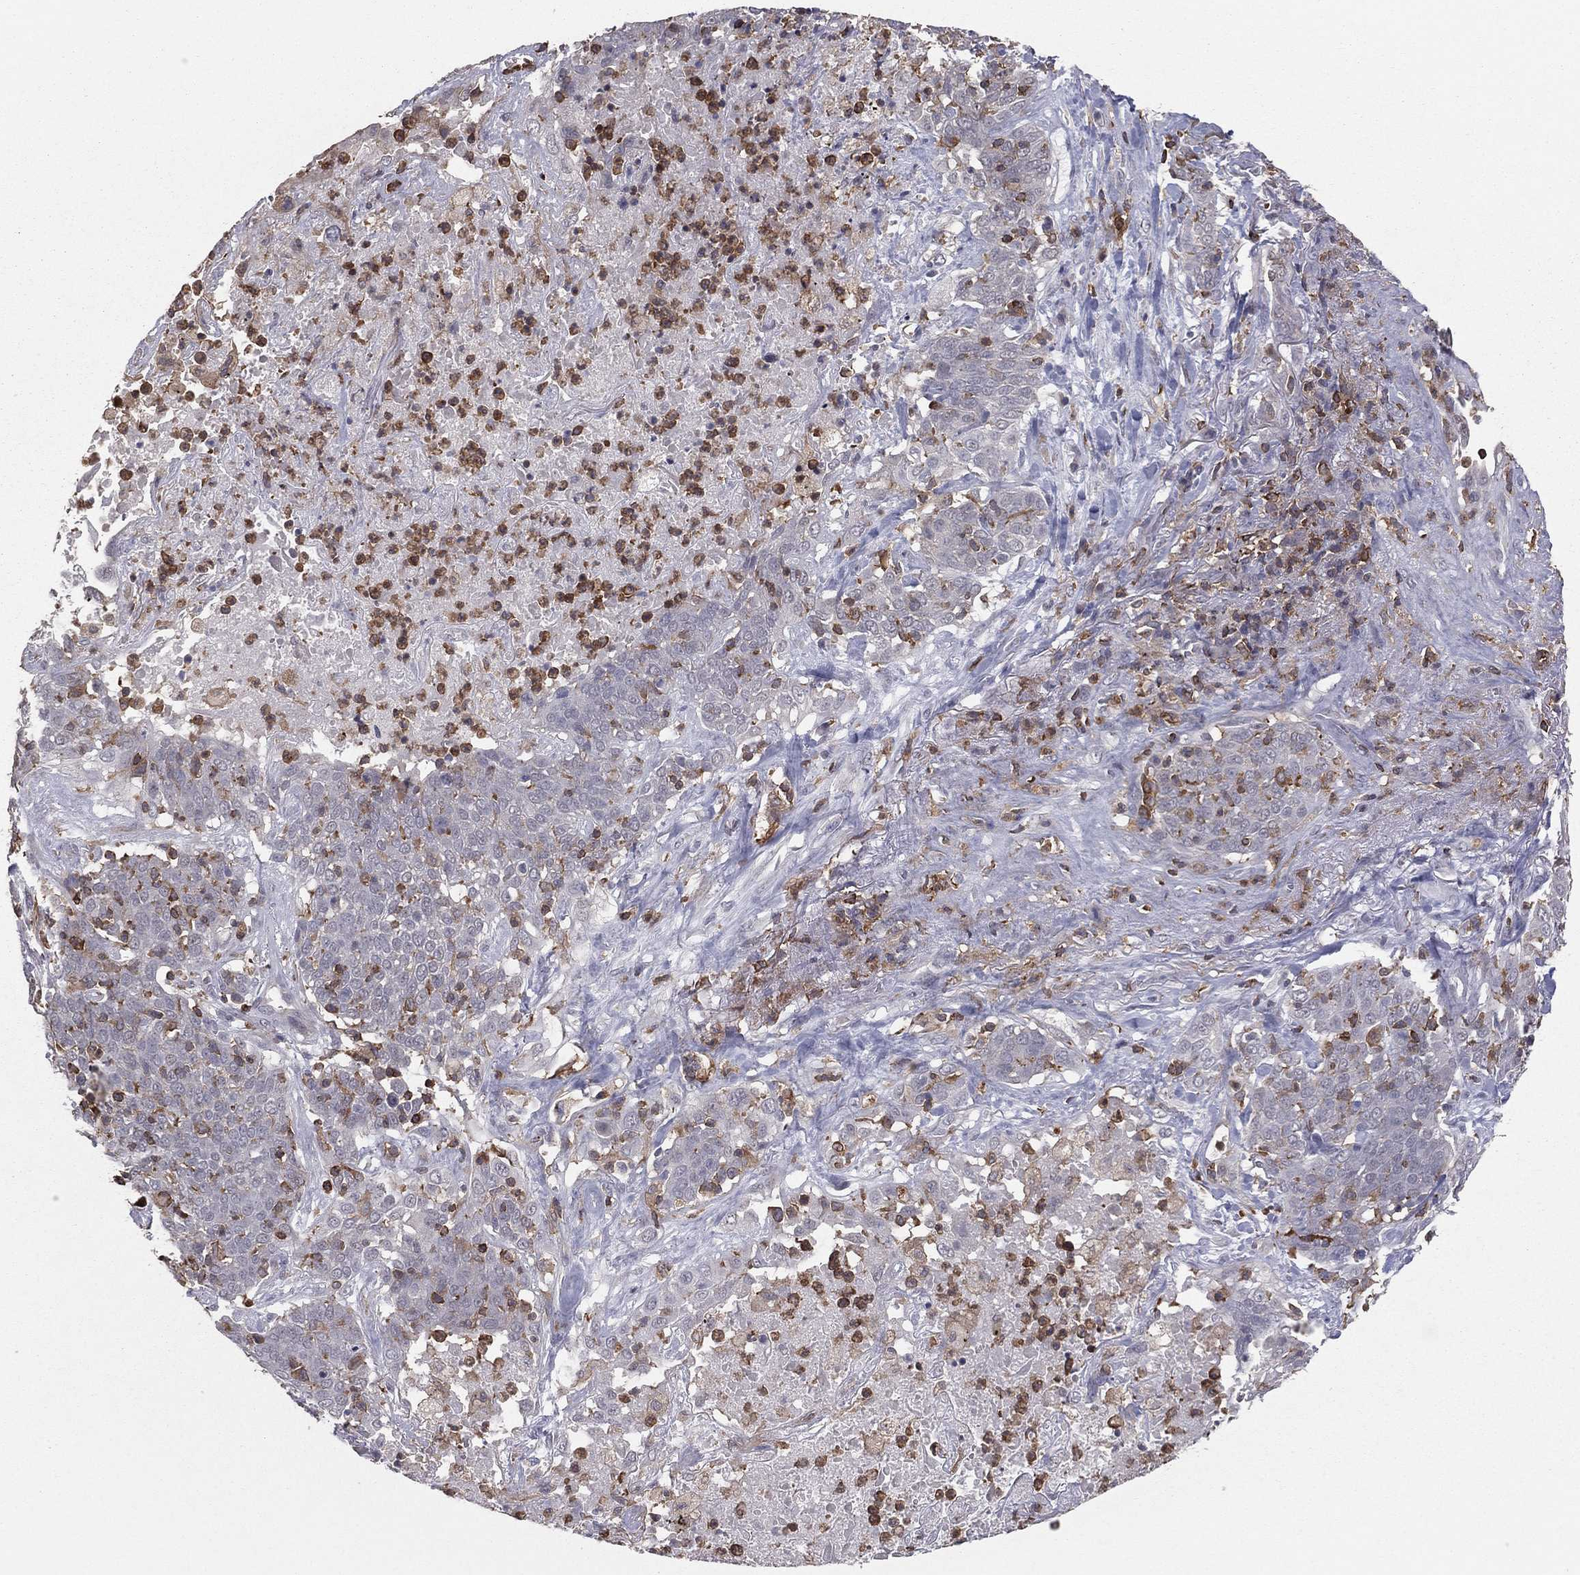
{"staining": {"intensity": "negative", "quantity": "none", "location": "none"}, "tissue": "lung cancer", "cell_type": "Tumor cells", "image_type": "cancer", "snomed": [{"axis": "morphology", "description": "Squamous cell carcinoma, NOS"}, {"axis": "topography", "description": "Lung"}], "caption": "The image shows no significant expression in tumor cells of squamous cell carcinoma (lung). The staining is performed using DAB (3,3'-diaminobenzidine) brown chromogen with nuclei counter-stained in using hematoxylin.", "gene": "PSTPIP1", "patient": {"sex": "male", "age": 82}}